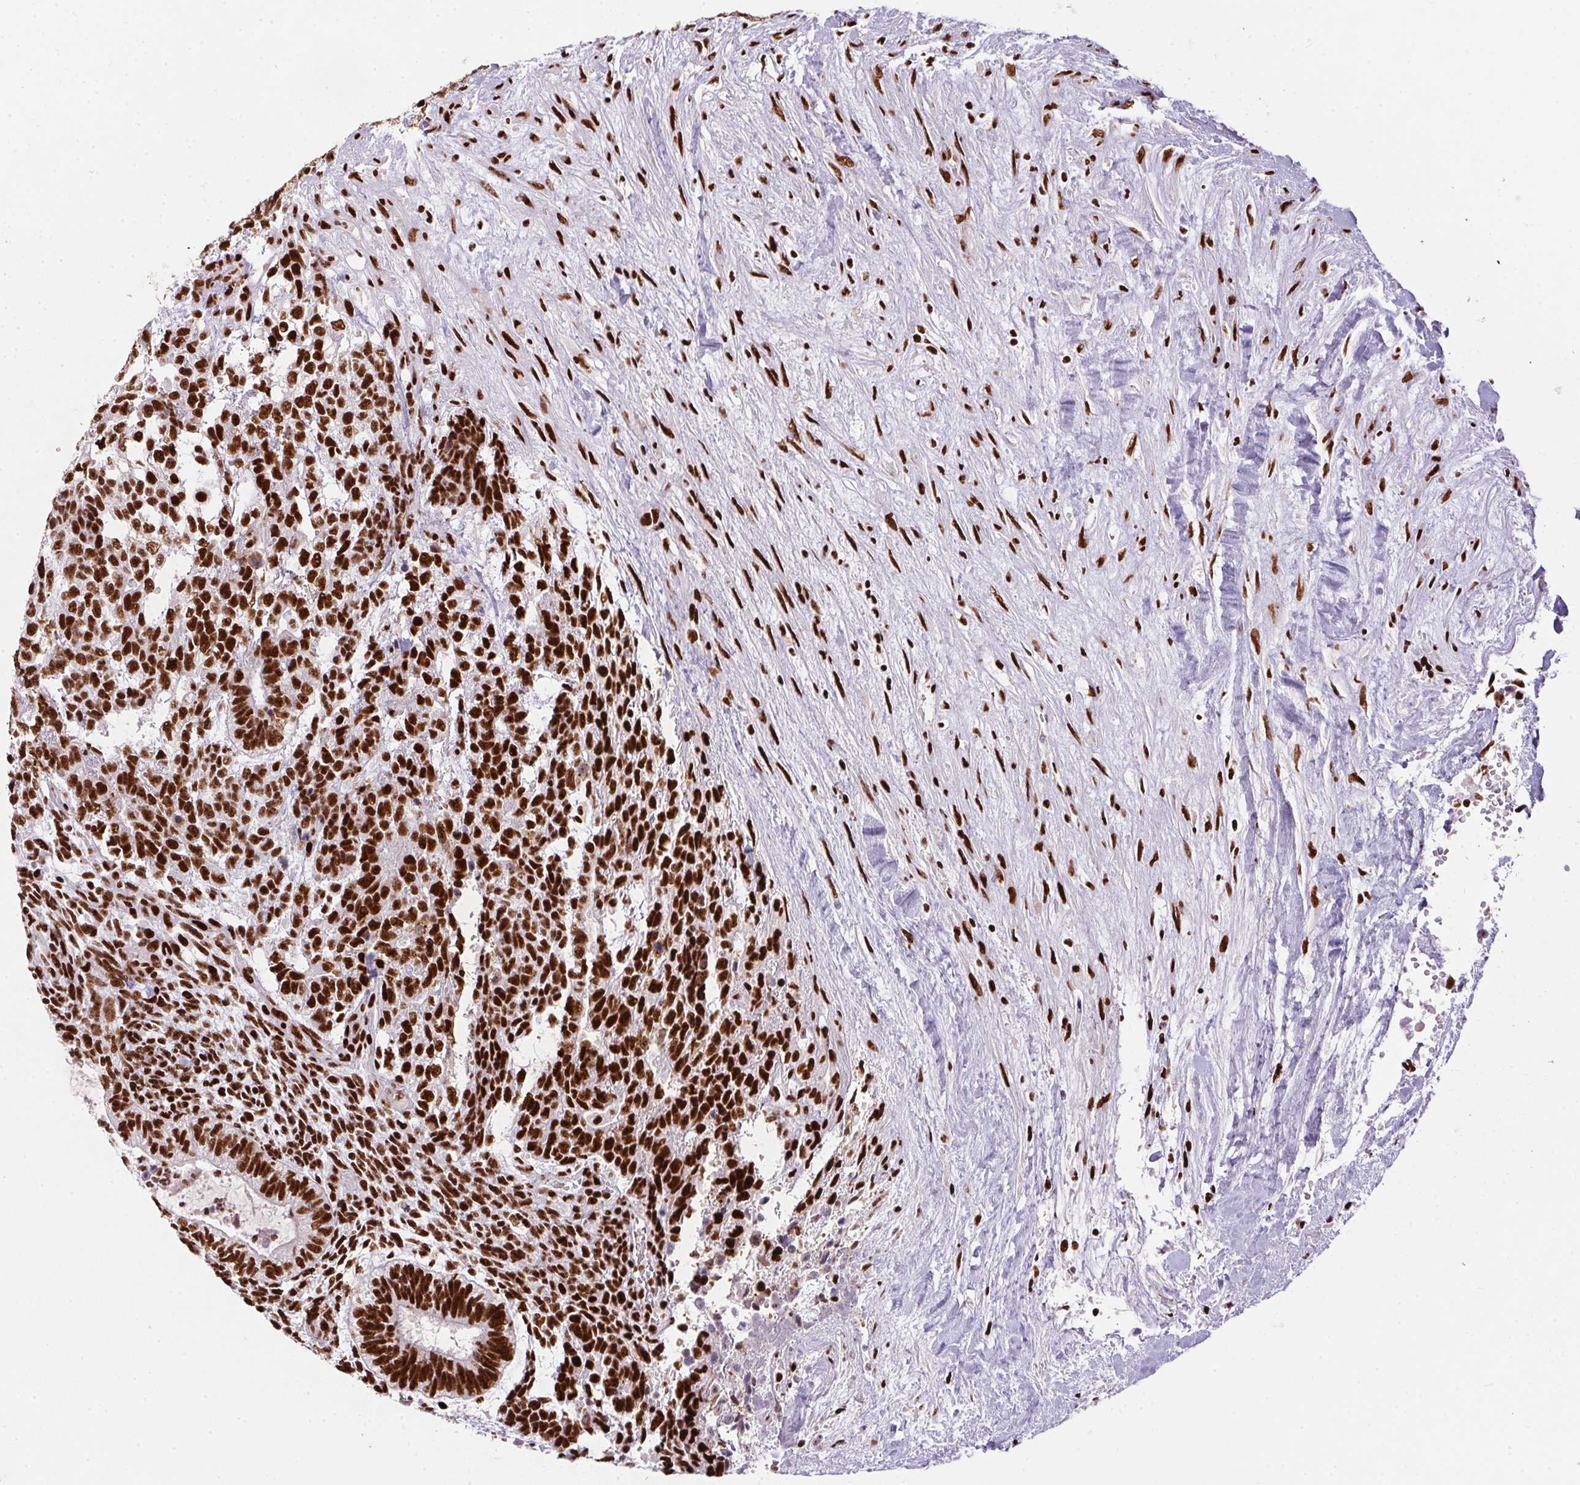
{"staining": {"intensity": "strong", "quantity": ">75%", "location": "nuclear"}, "tissue": "testis cancer", "cell_type": "Tumor cells", "image_type": "cancer", "snomed": [{"axis": "morphology", "description": "Carcinoma, Embryonal, NOS"}, {"axis": "topography", "description": "Testis"}], "caption": "Strong nuclear protein staining is identified in about >75% of tumor cells in embryonal carcinoma (testis). Nuclei are stained in blue.", "gene": "PAGE3", "patient": {"sex": "male", "age": 23}}